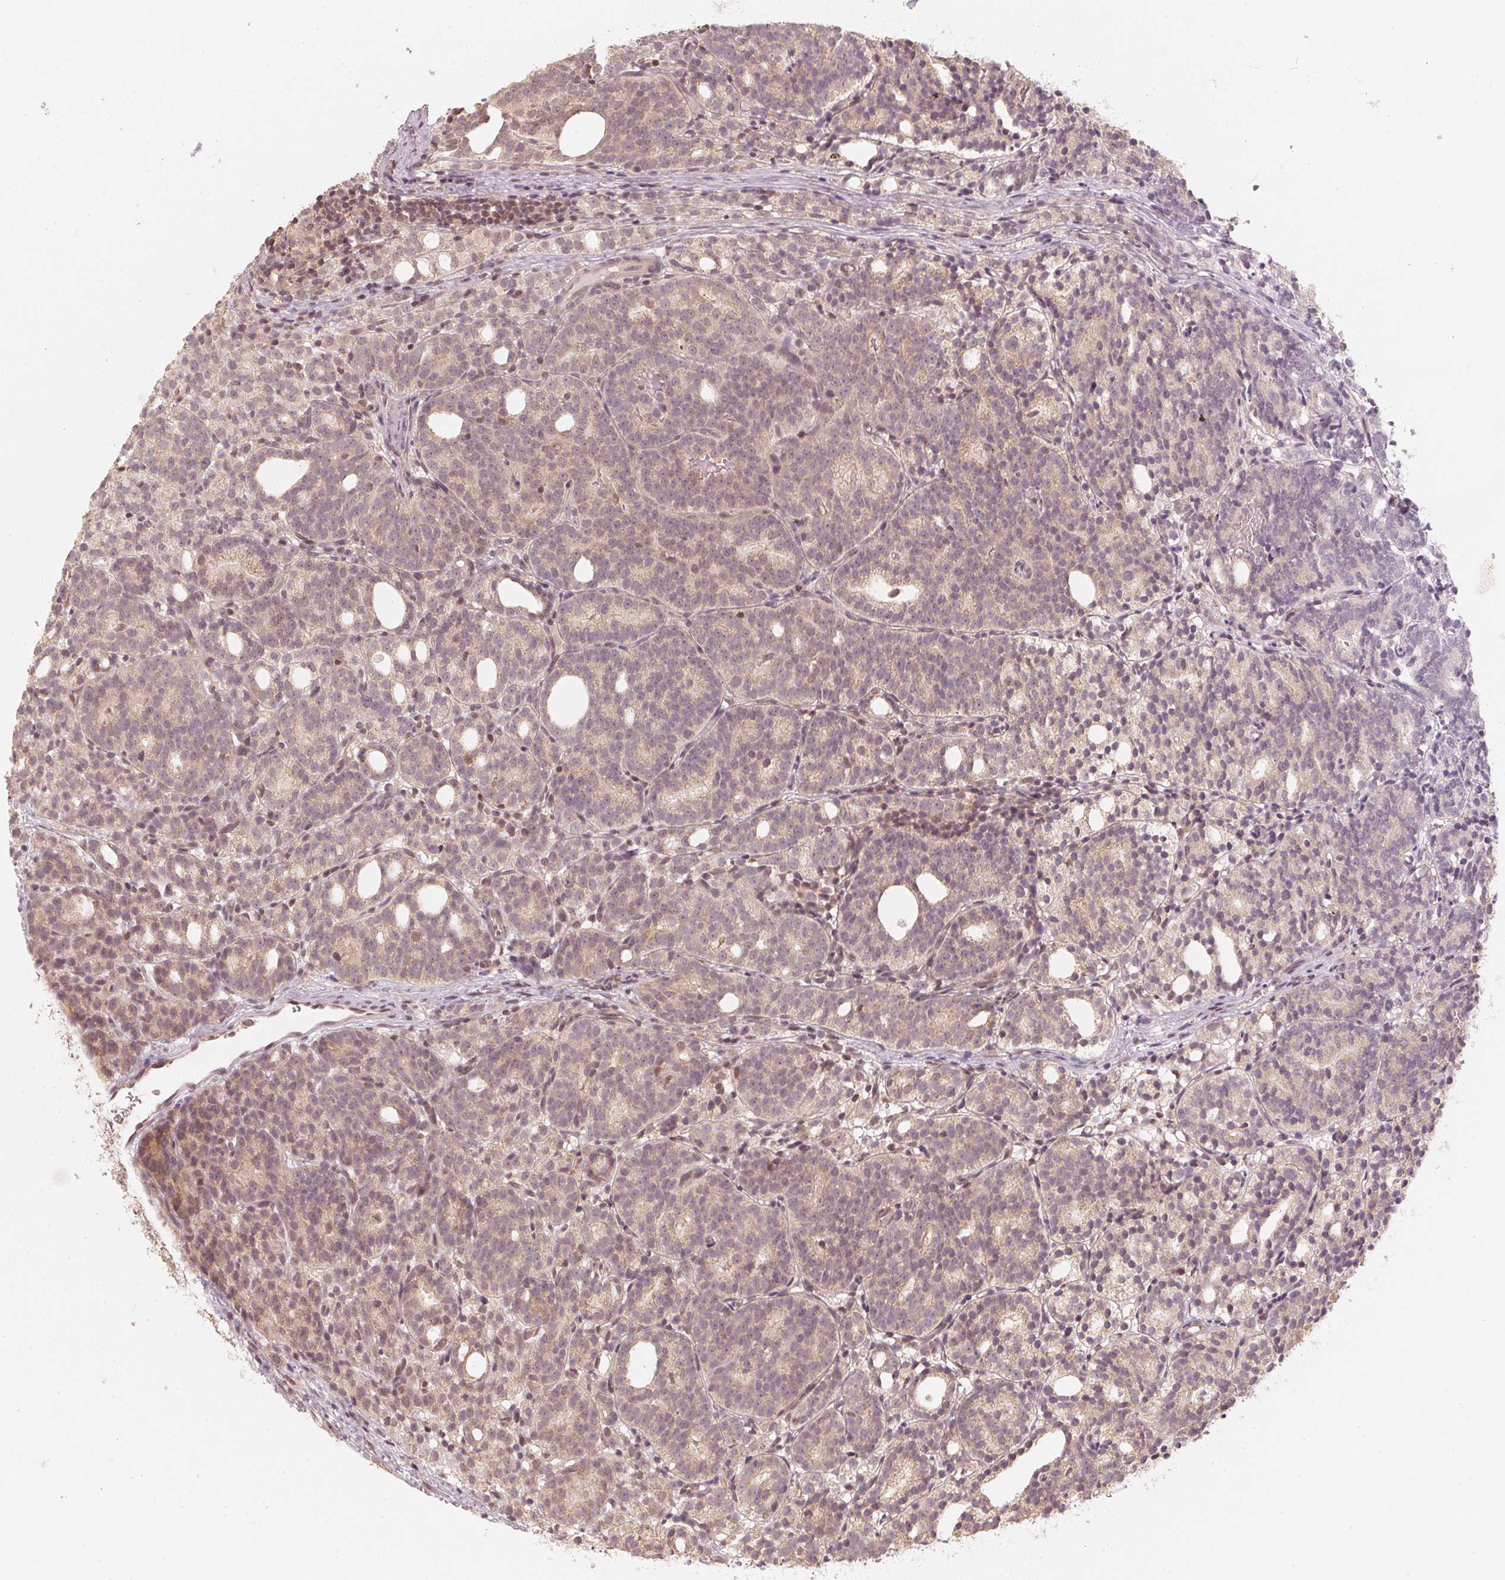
{"staining": {"intensity": "weak", "quantity": "25%-75%", "location": "cytoplasmic/membranous,nuclear"}, "tissue": "prostate cancer", "cell_type": "Tumor cells", "image_type": "cancer", "snomed": [{"axis": "morphology", "description": "Adenocarcinoma, High grade"}, {"axis": "topography", "description": "Prostate"}], "caption": "Immunohistochemistry (IHC) micrograph of human high-grade adenocarcinoma (prostate) stained for a protein (brown), which reveals low levels of weak cytoplasmic/membranous and nuclear positivity in approximately 25%-75% of tumor cells.", "gene": "C2orf73", "patient": {"sex": "male", "age": 53}}